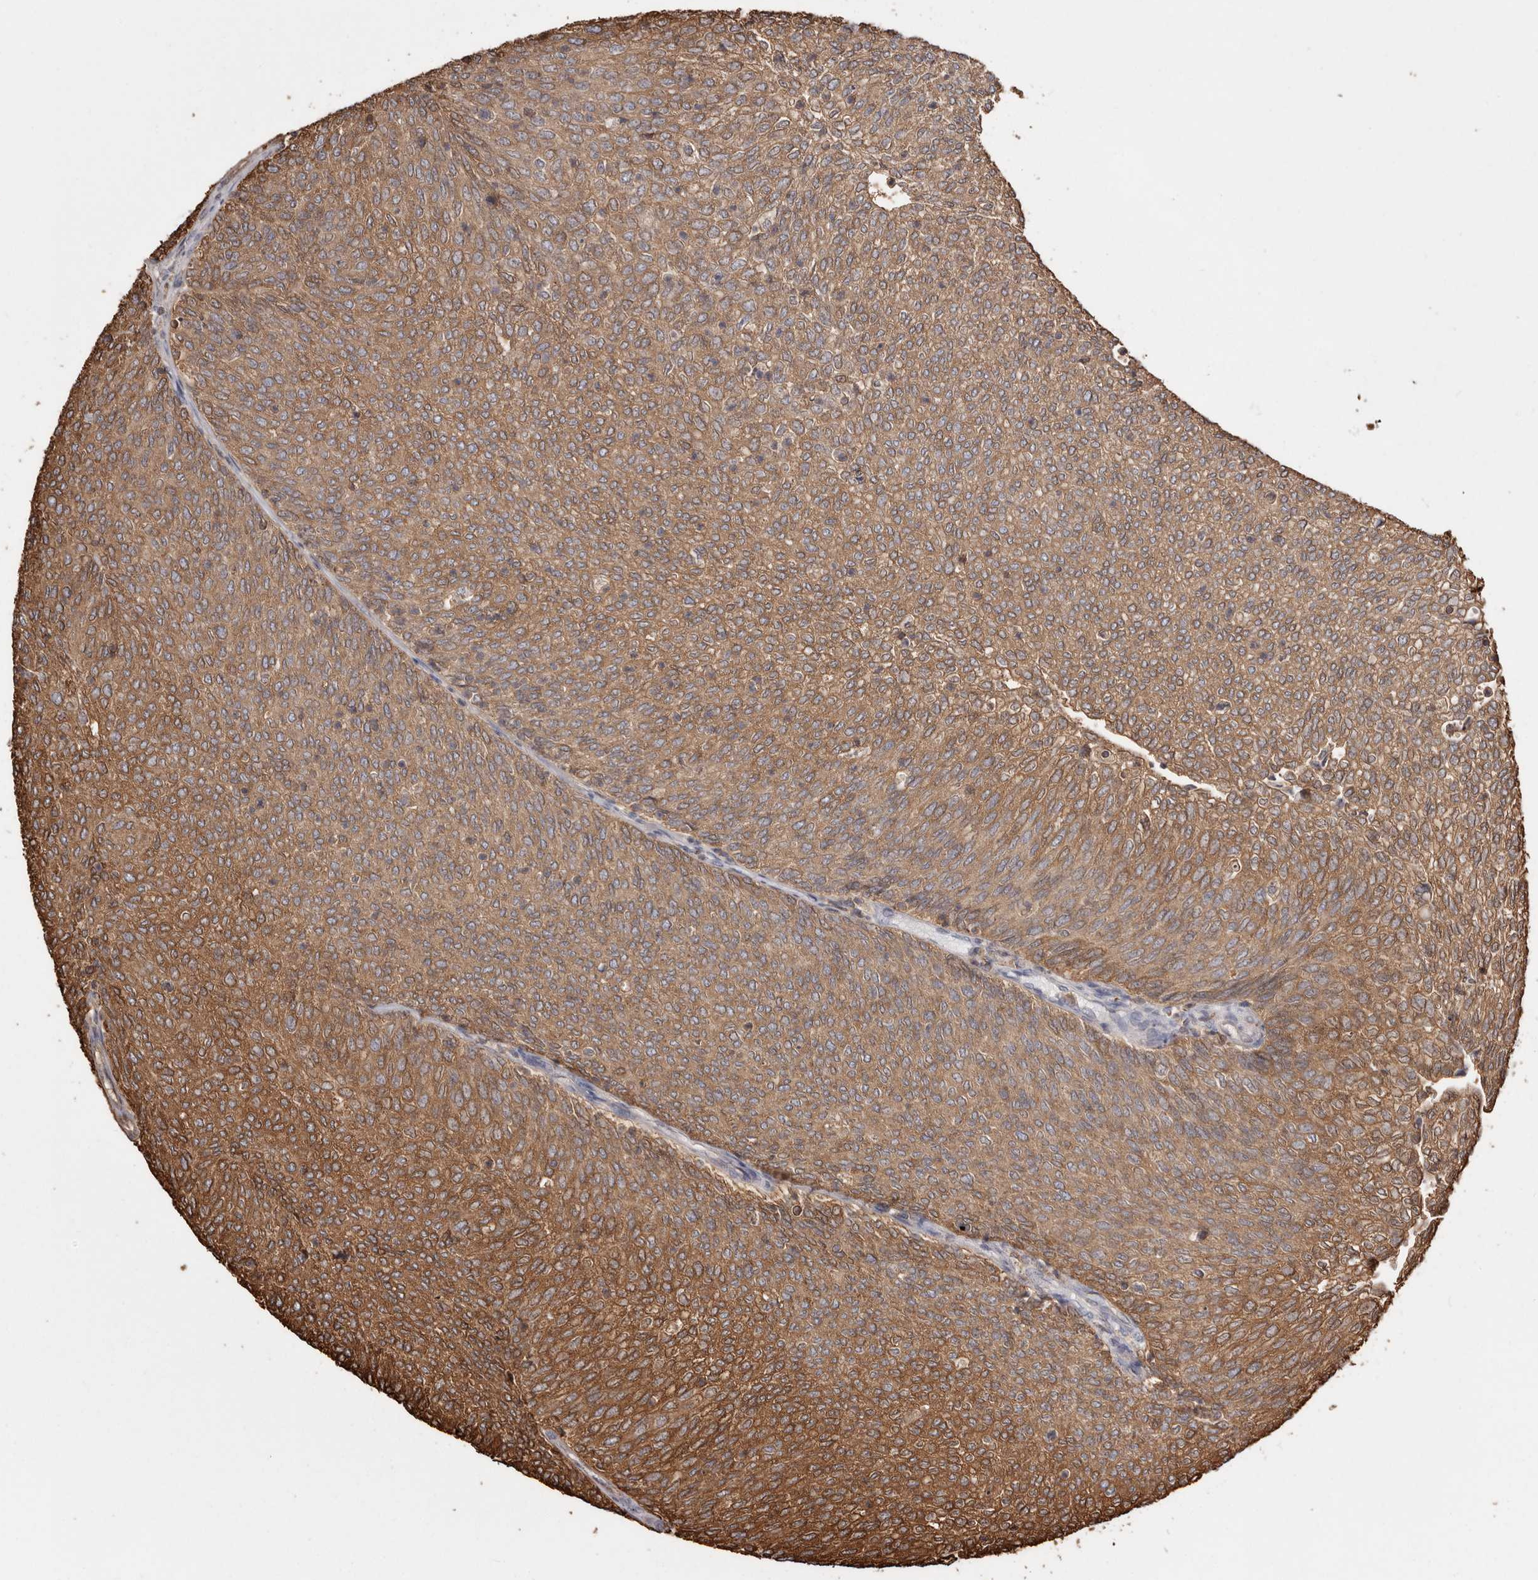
{"staining": {"intensity": "moderate", "quantity": ">75%", "location": "cytoplasmic/membranous"}, "tissue": "urothelial cancer", "cell_type": "Tumor cells", "image_type": "cancer", "snomed": [{"axis": "morphology", "description": "Urothelial carcinoma, Low grade"}, {"axis": "topography", "description": "Urinary bladder"}], "caption": "Low-grade urothelial carcinoma tissue reveals moderate cytoplasmic/membranous positivity in about >75% of tumor cells", "gene": "PKM", "patient": {"sex": "female", "age": 79}}